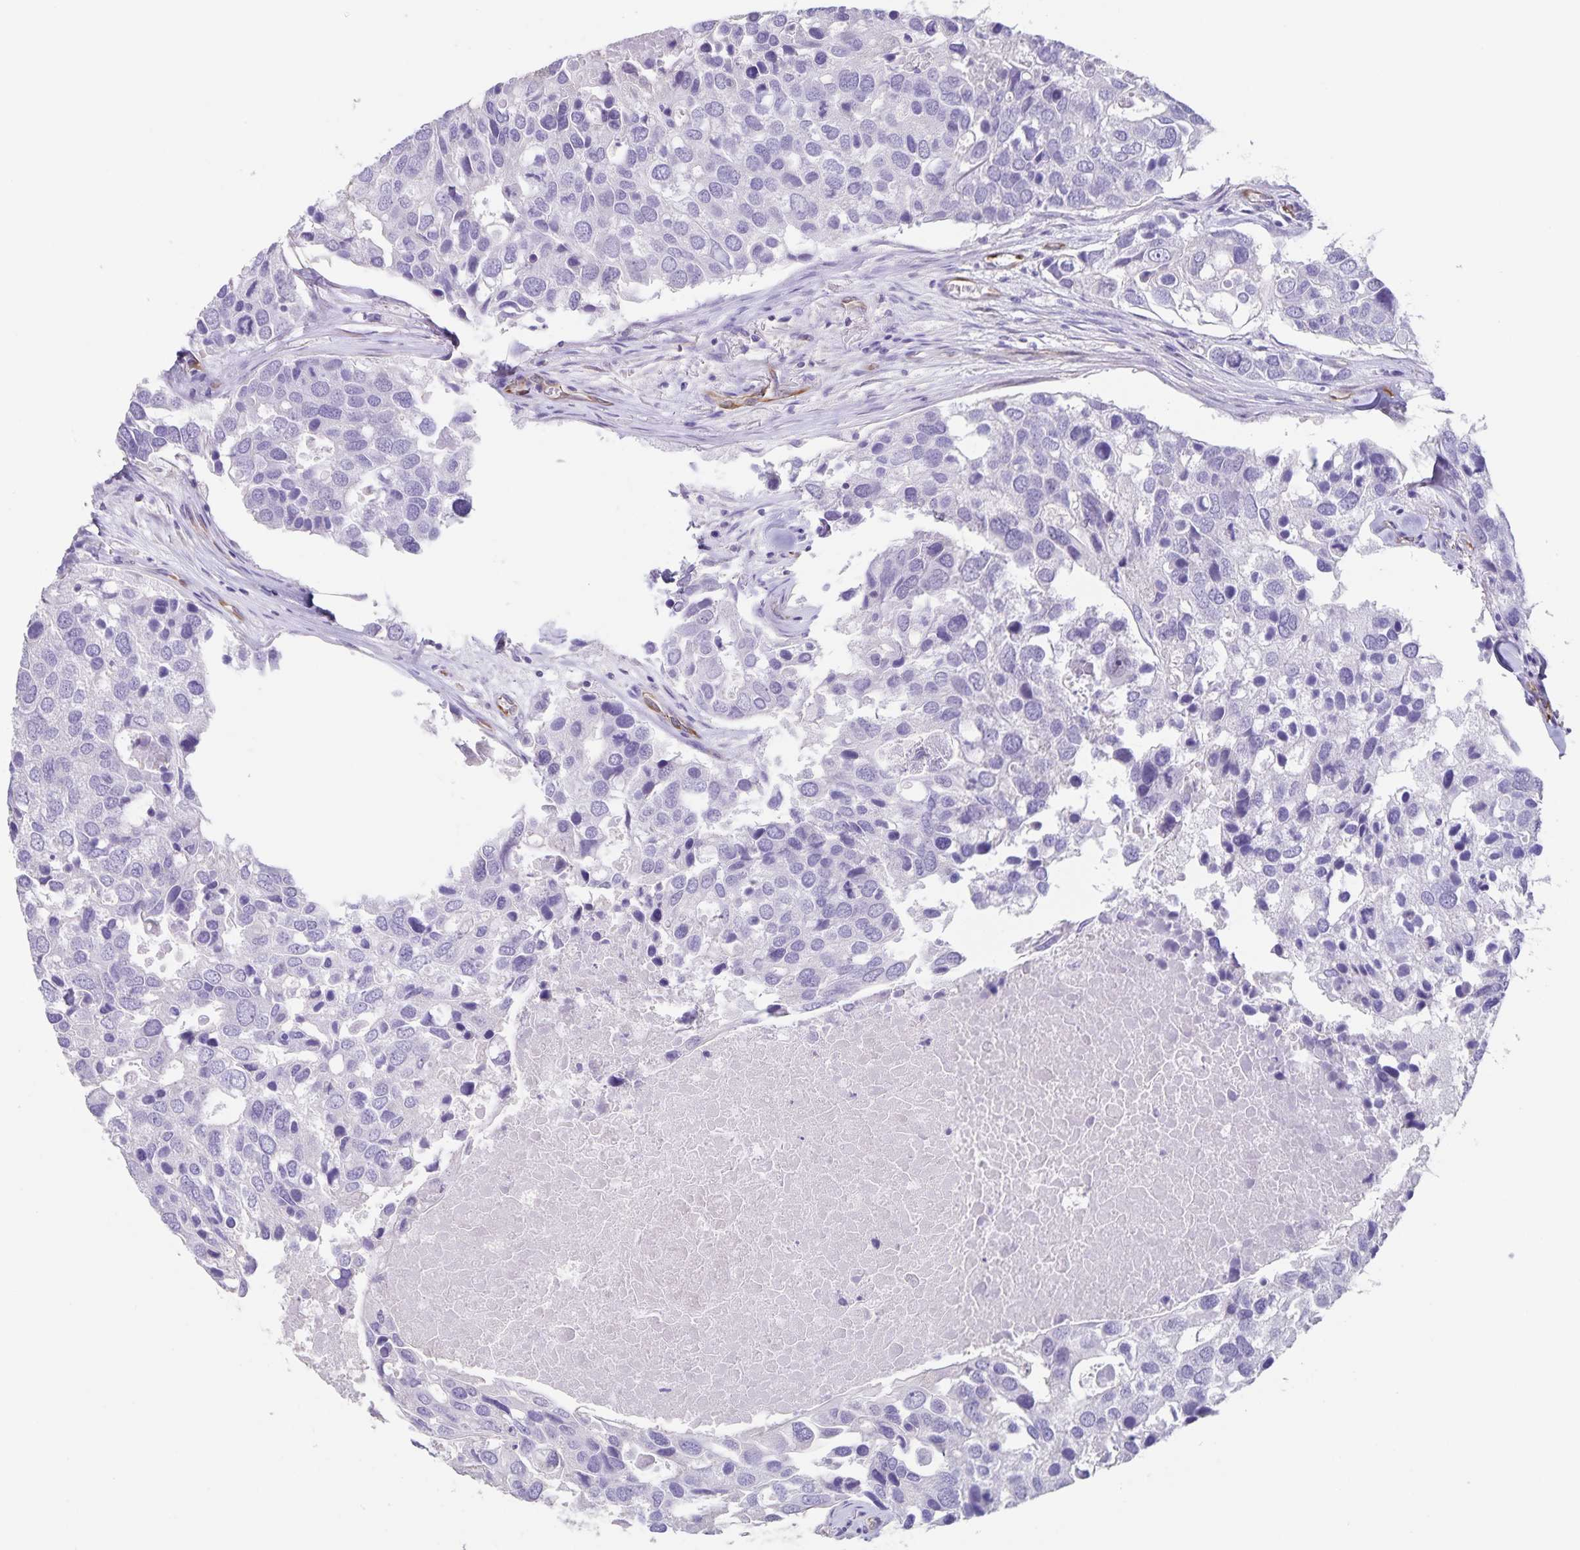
{"staining": {"intensity": "negative", "quantity": "none", "location": "none"}, "tissue": "breast cancer", "cell_type": "Tumor cells", "image_type": "cancer", "snomed": [{"axis": "morphology", "description": "Duct carcinoma"}, {"axis": "topography", "description": "Breast"}], "caption": "This is an immunohistochemistry image of human breast cancer. There is no positivity in tumor cells.", "gene": "SYNM", "patient": {"sex": "female", "age": 83}}